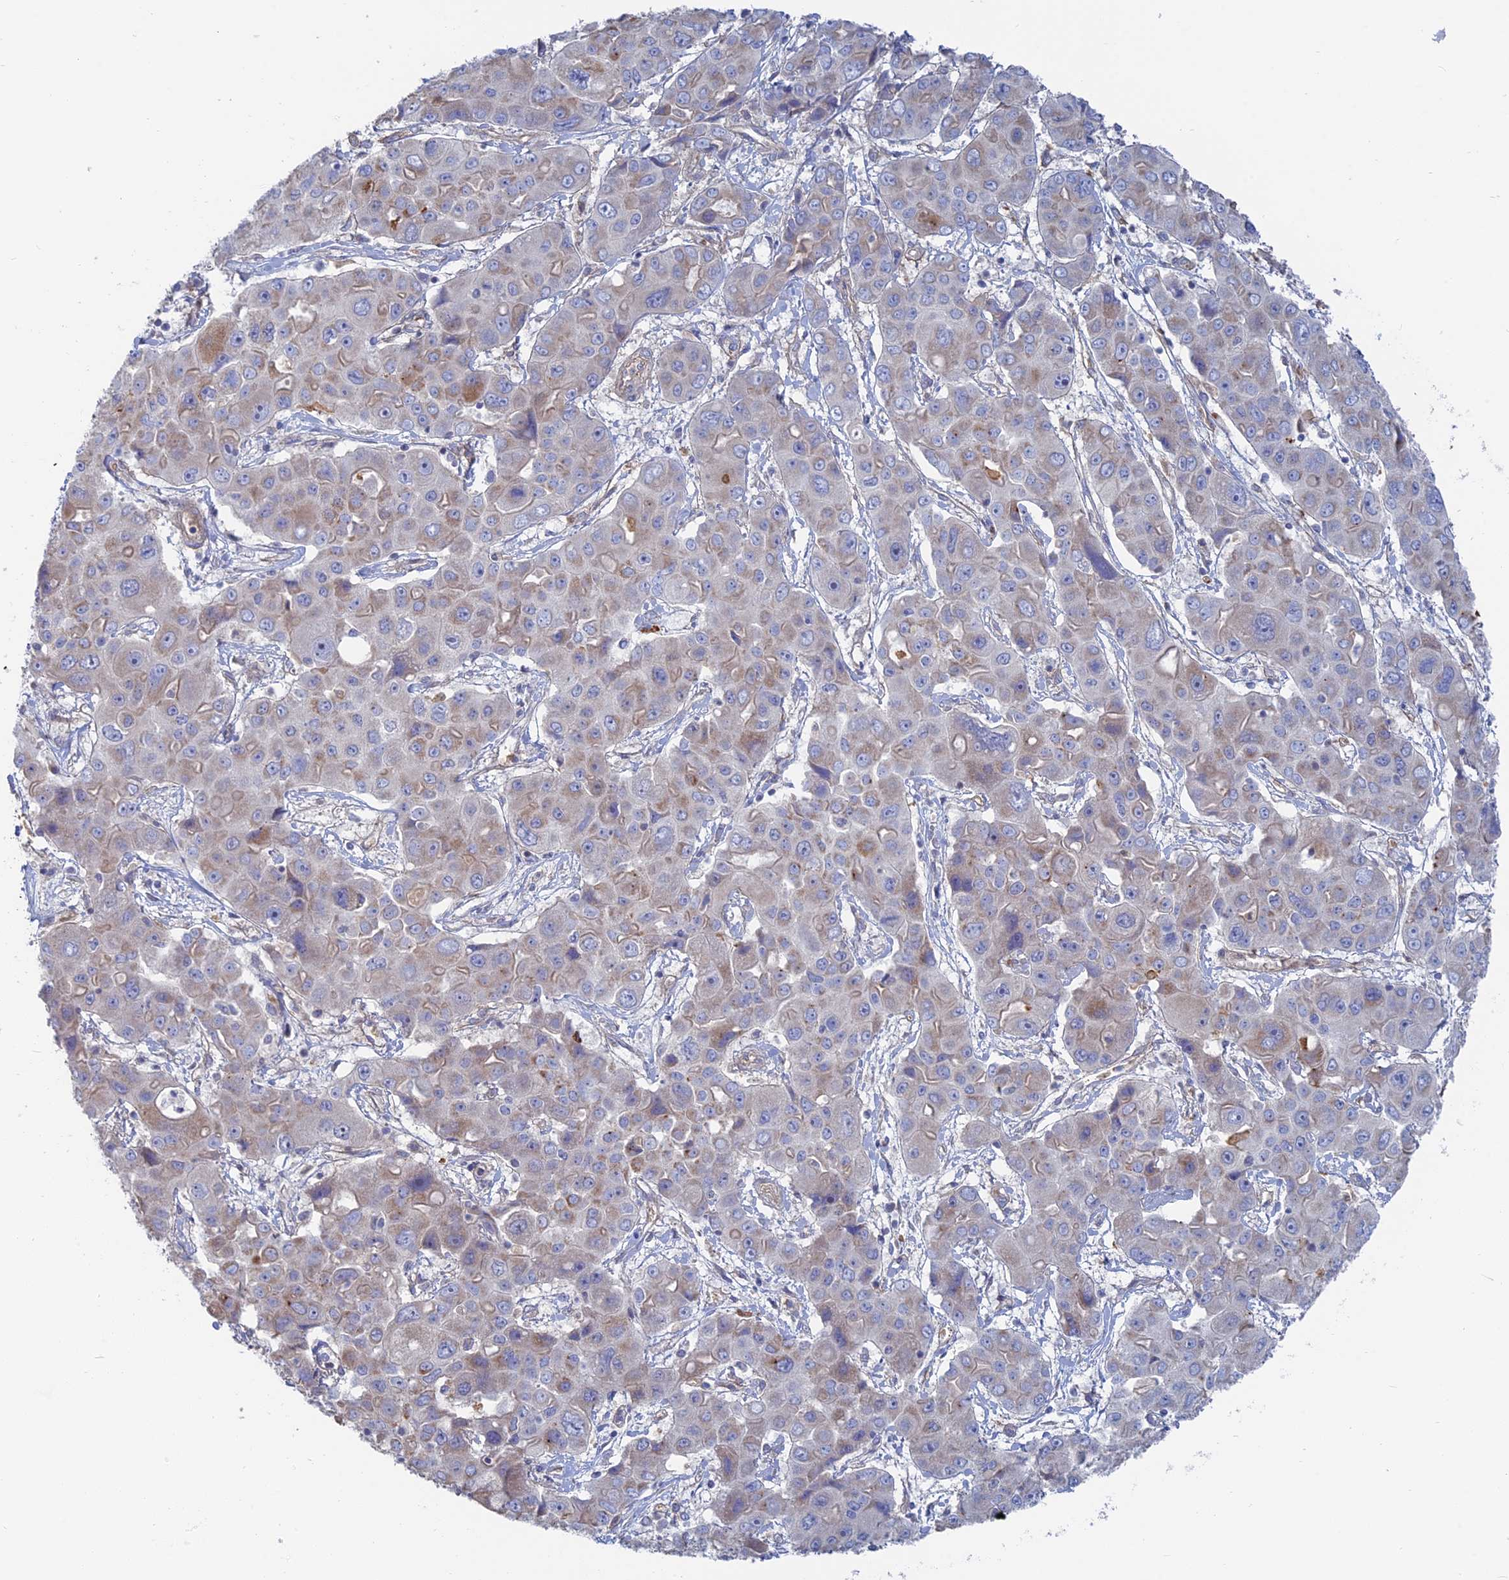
{"staining": {"intensity": "weak", "quantity": "<25%", "location": "cytoplasmic/membranous"}, "tissue": "liver cancer", "cell_type": "Tumor cells", "image_type": "cancer", "snomed": [{"axis": "morphology", "description": "Cholangiocarcinoma"}, {"axis": "topography", "description": "Liver"}], "caption": "Tumor cells show no significant expression in cholangiocarcinoma (liver).", "gene": "TBC1D30", "patient": {"sex": "male", "age": 67}}